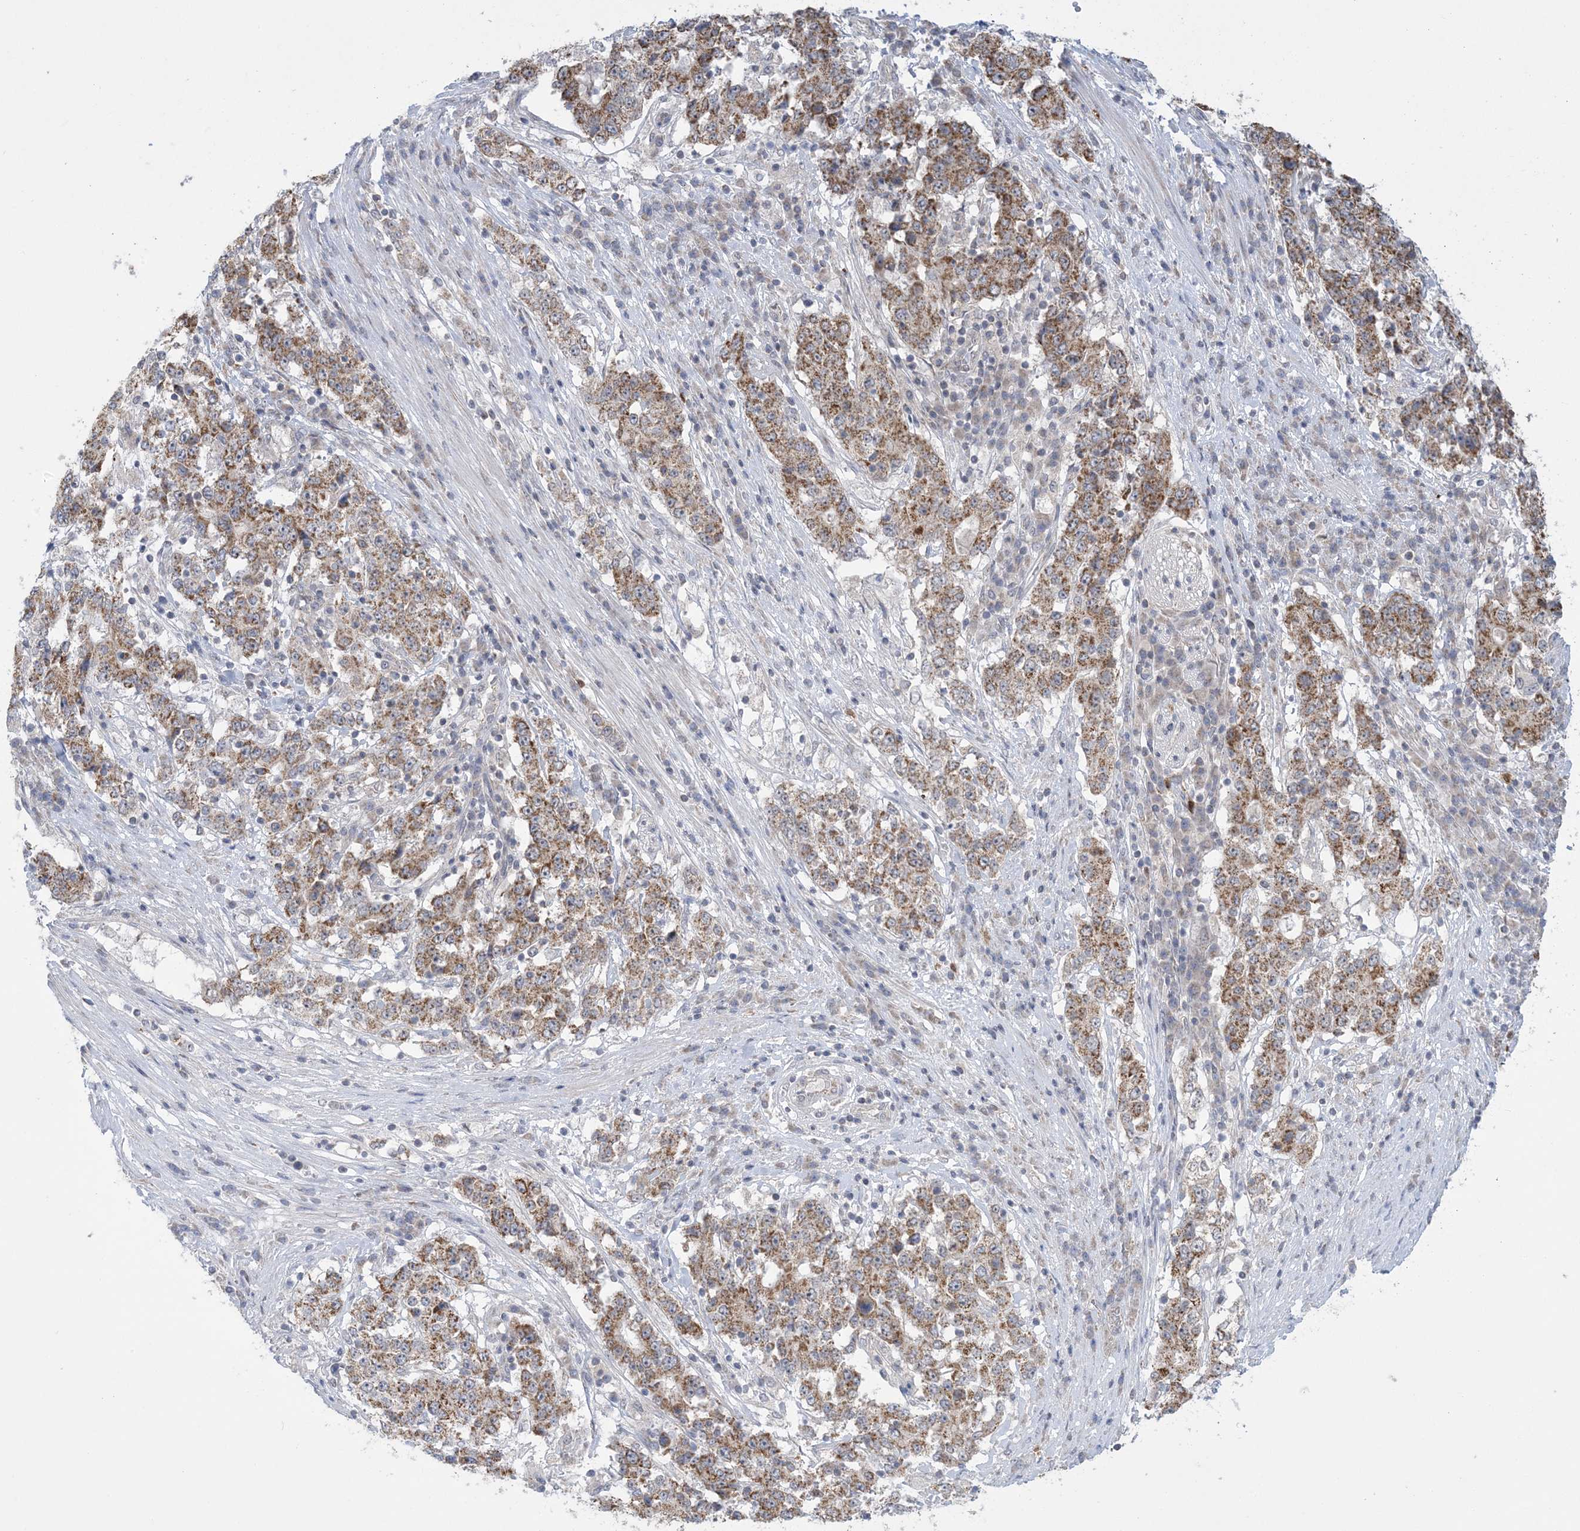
{"staining": {"intensity": "moderate", "quantity": ">75%", "location": "cytoplasmic/membranous"}, "tissue": "stomach cancer", "cell_type": "Tumor cells", "image_type": "cancer", "snomed": [{"axis": "morphology", "description": "Adenocarcinoma, NOS"}, {"axis": "topography", "description": "Stomach"}], "caption": "This is an image of immunohistochemistry staining of adenocarcinoma (stomach), which shows moderate positivity in the cytoplasmic/membranous of tumor cells.", "gene": "TRMT10C", "patient": {"sex": "male", "age": 59}}